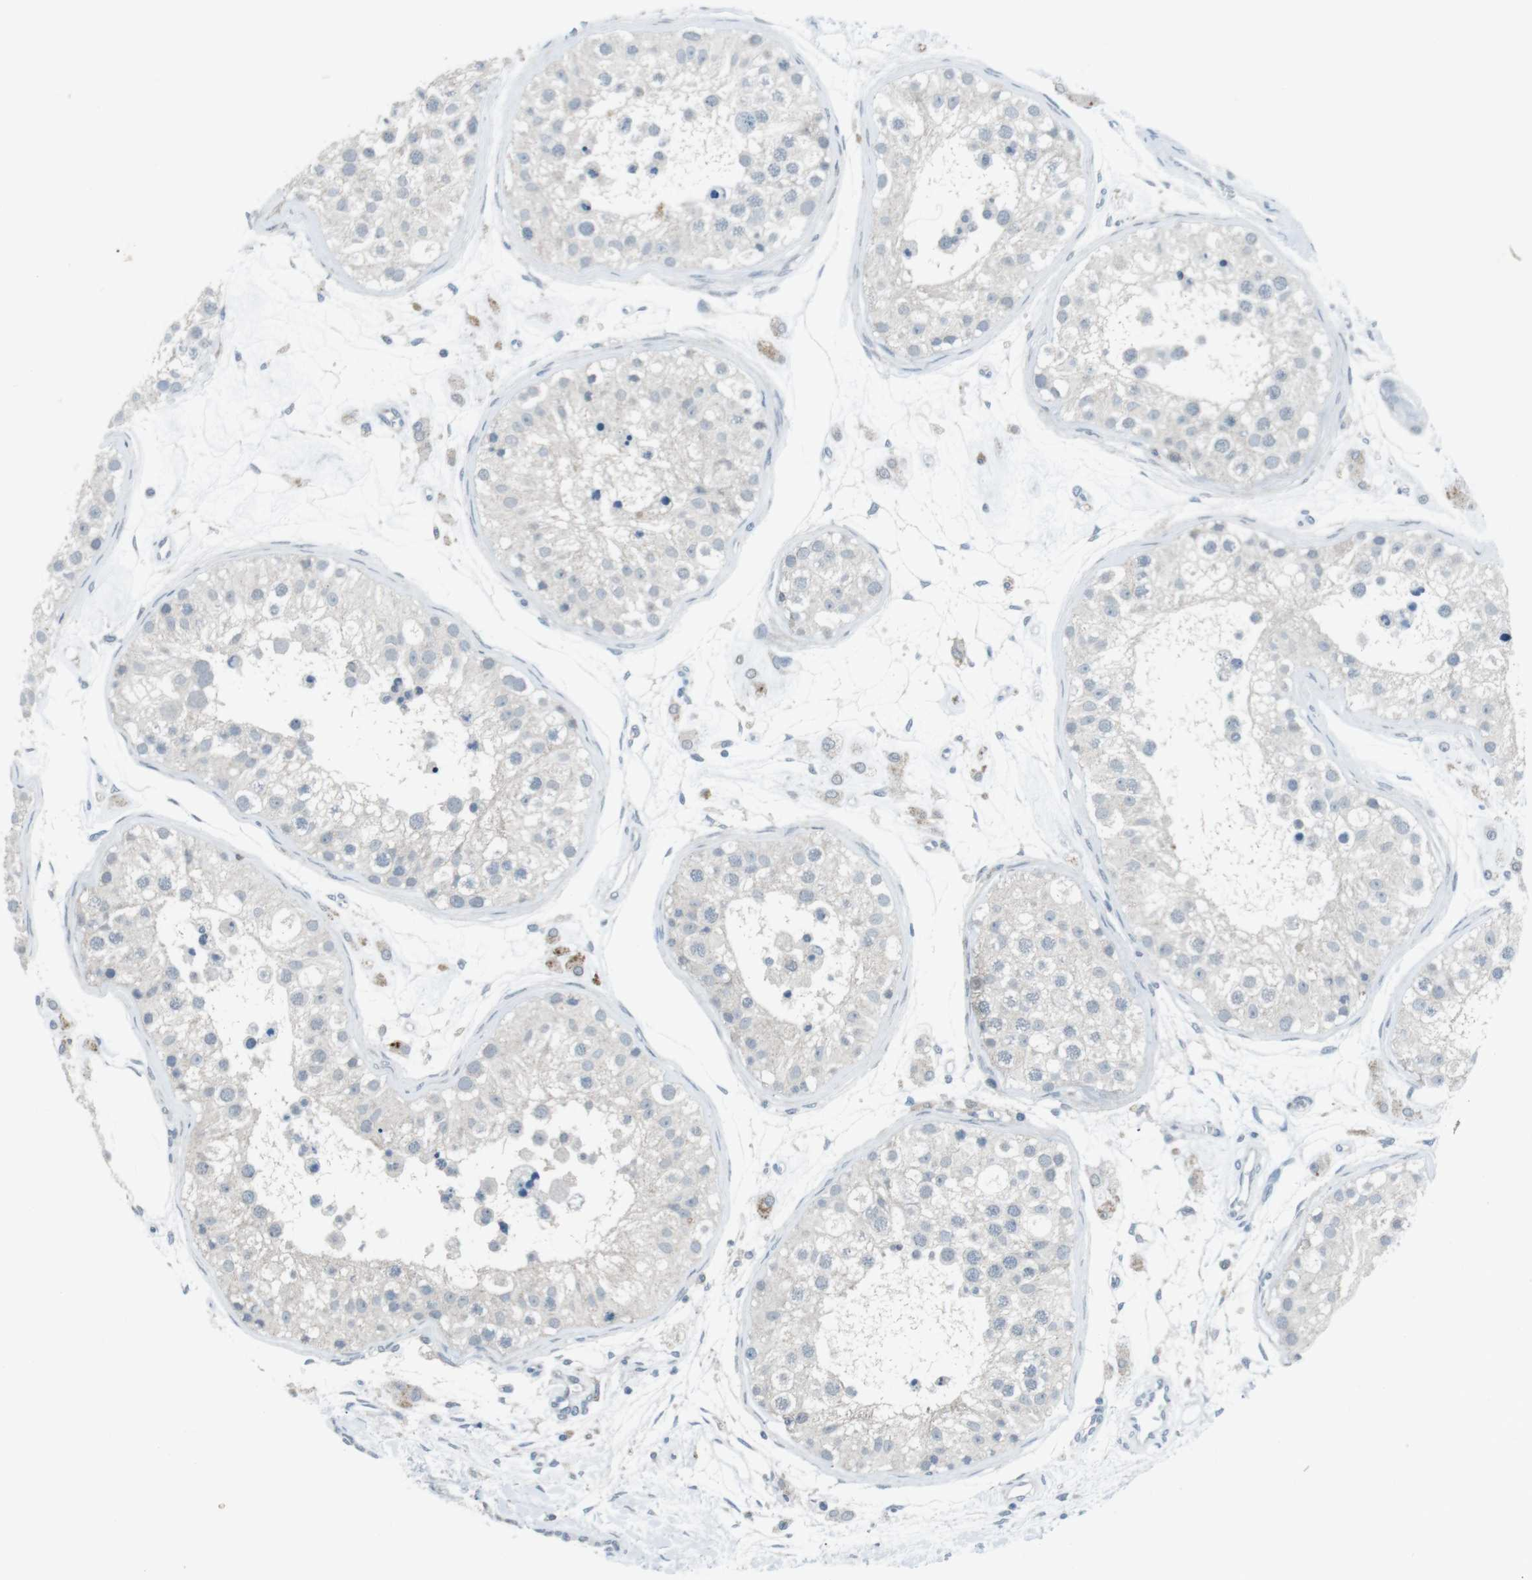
{"staining": {"intensity": "negative", "quantity": "none", "location": "none"}, "tissue": "testis", "cell_type": "Cells in seminiferous ducts", "image_type": "normal", "snomed": [{"axis": "morphology", "description": "Normal tissue, NOS"}, {"axis": "morphology", "description": "Adenocarcinoma, metastatic, NOS"}, {"axis": "topography", "description": "Testis"}], "caption": "There is no significant positivity in cells in seminiferous ducts of testis. (Brightfield microscopy of DAB immunohistochemistry (IHC) at high magnification).", "gene": "FCRLA", "patient": {"sex": "male", "age": 26}}